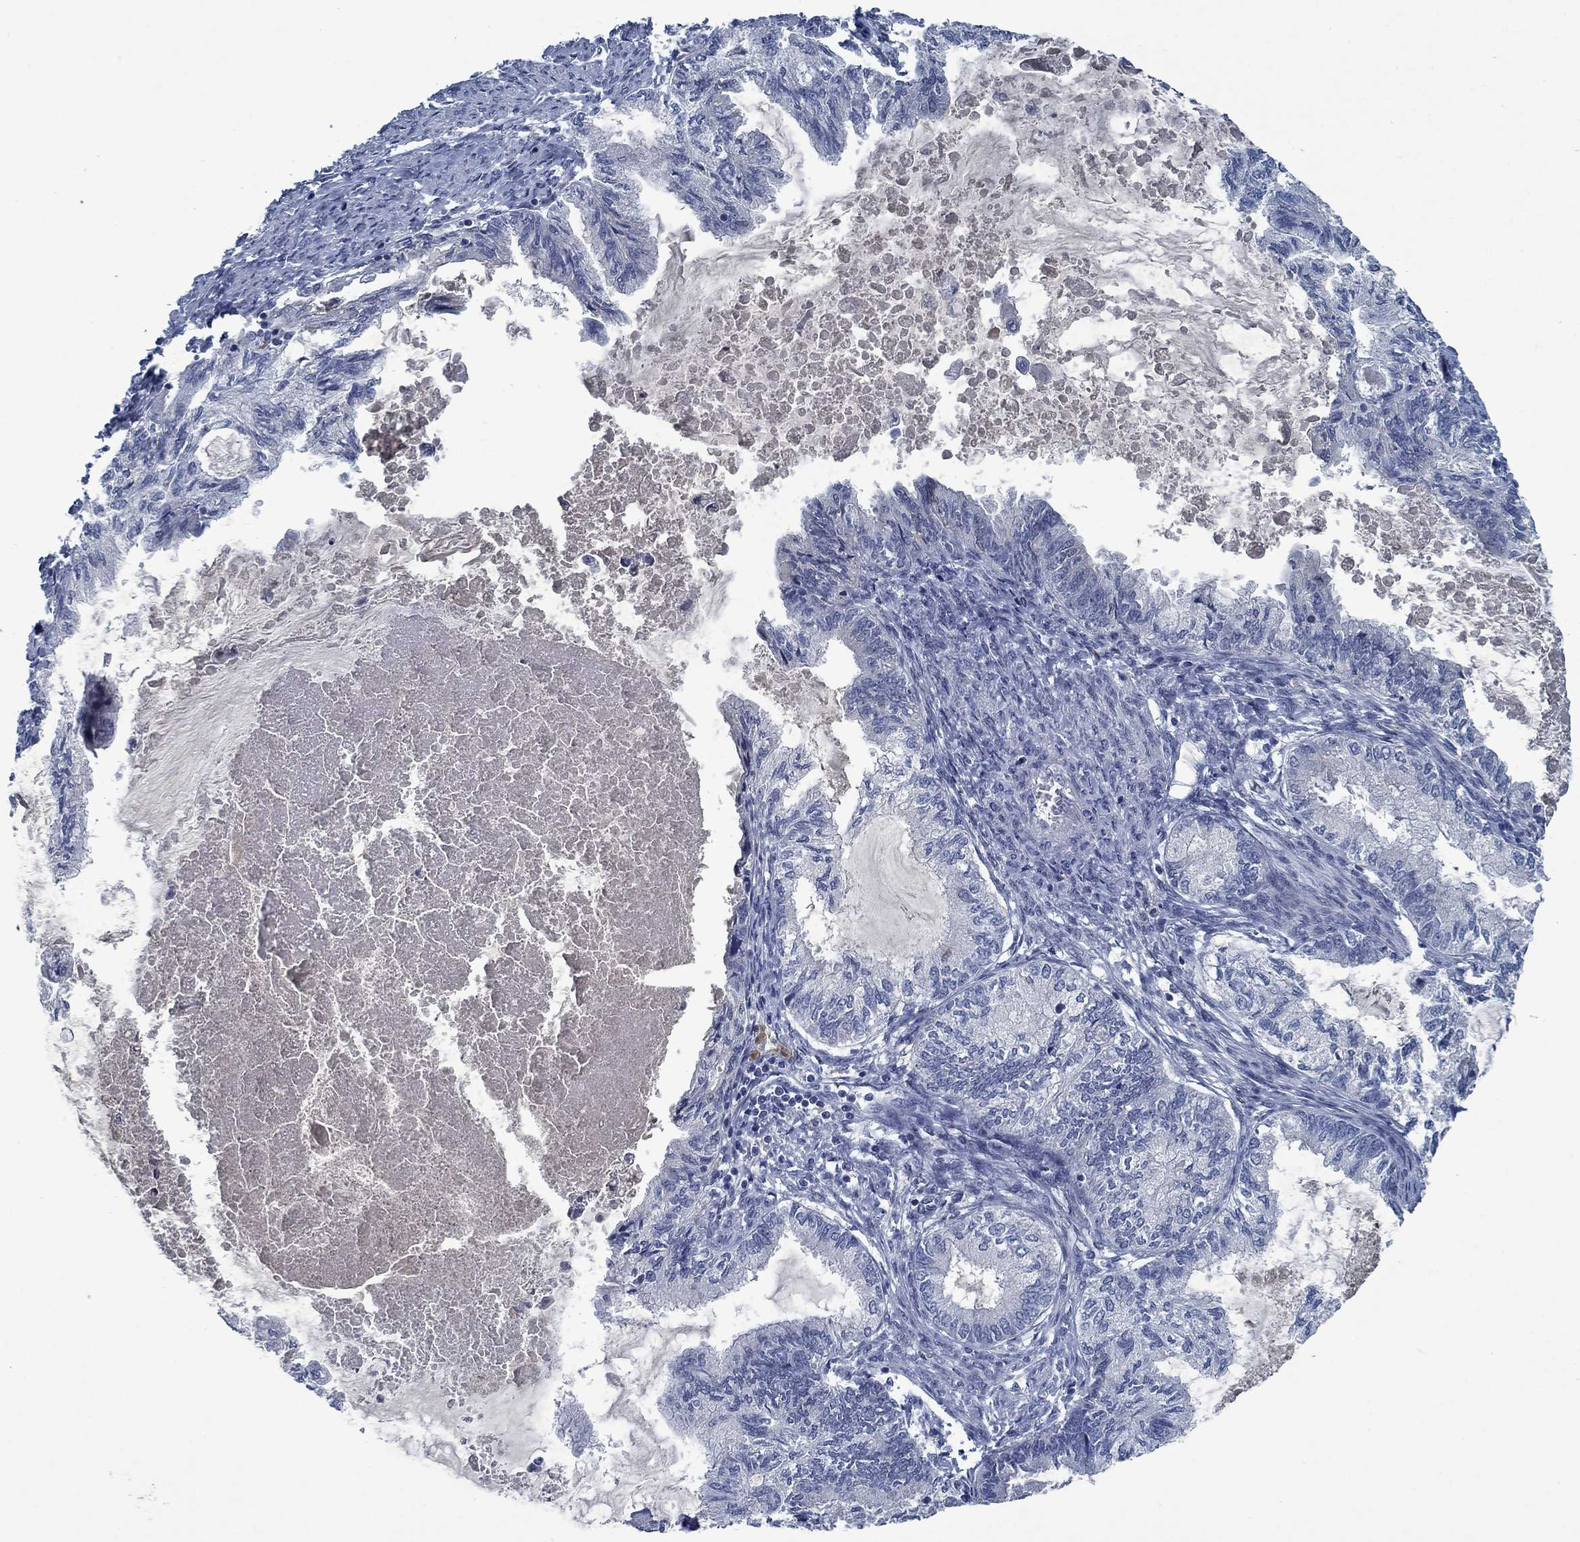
{"staining": {"intensity": "negative", "quantity": "none", "location": "none"}, "tissue": "endometrial cancer", "cell_type": "Tumor cells", "image_type": "cancer", "snomed": [{"axis": "morphology", "description": "Adenocarcinoma, NOS"}, {"axis": "topography", "description": "Endometrium"}], "caption": "High magnification brightfield microscopy of endometrial cancer stained with DAB (3,3'-diaminobenzidine) (brown) and counterstained with hematoxylin (blue): tumor cells show no significant positivity. The staining is performed using DAB (3,3'-diaminobenzidine) brown chromogen with nuclei counter-stained in using hematoxylin.", "gene": "PNMA8A", "patient": {"sex": "female", "age": 86}}